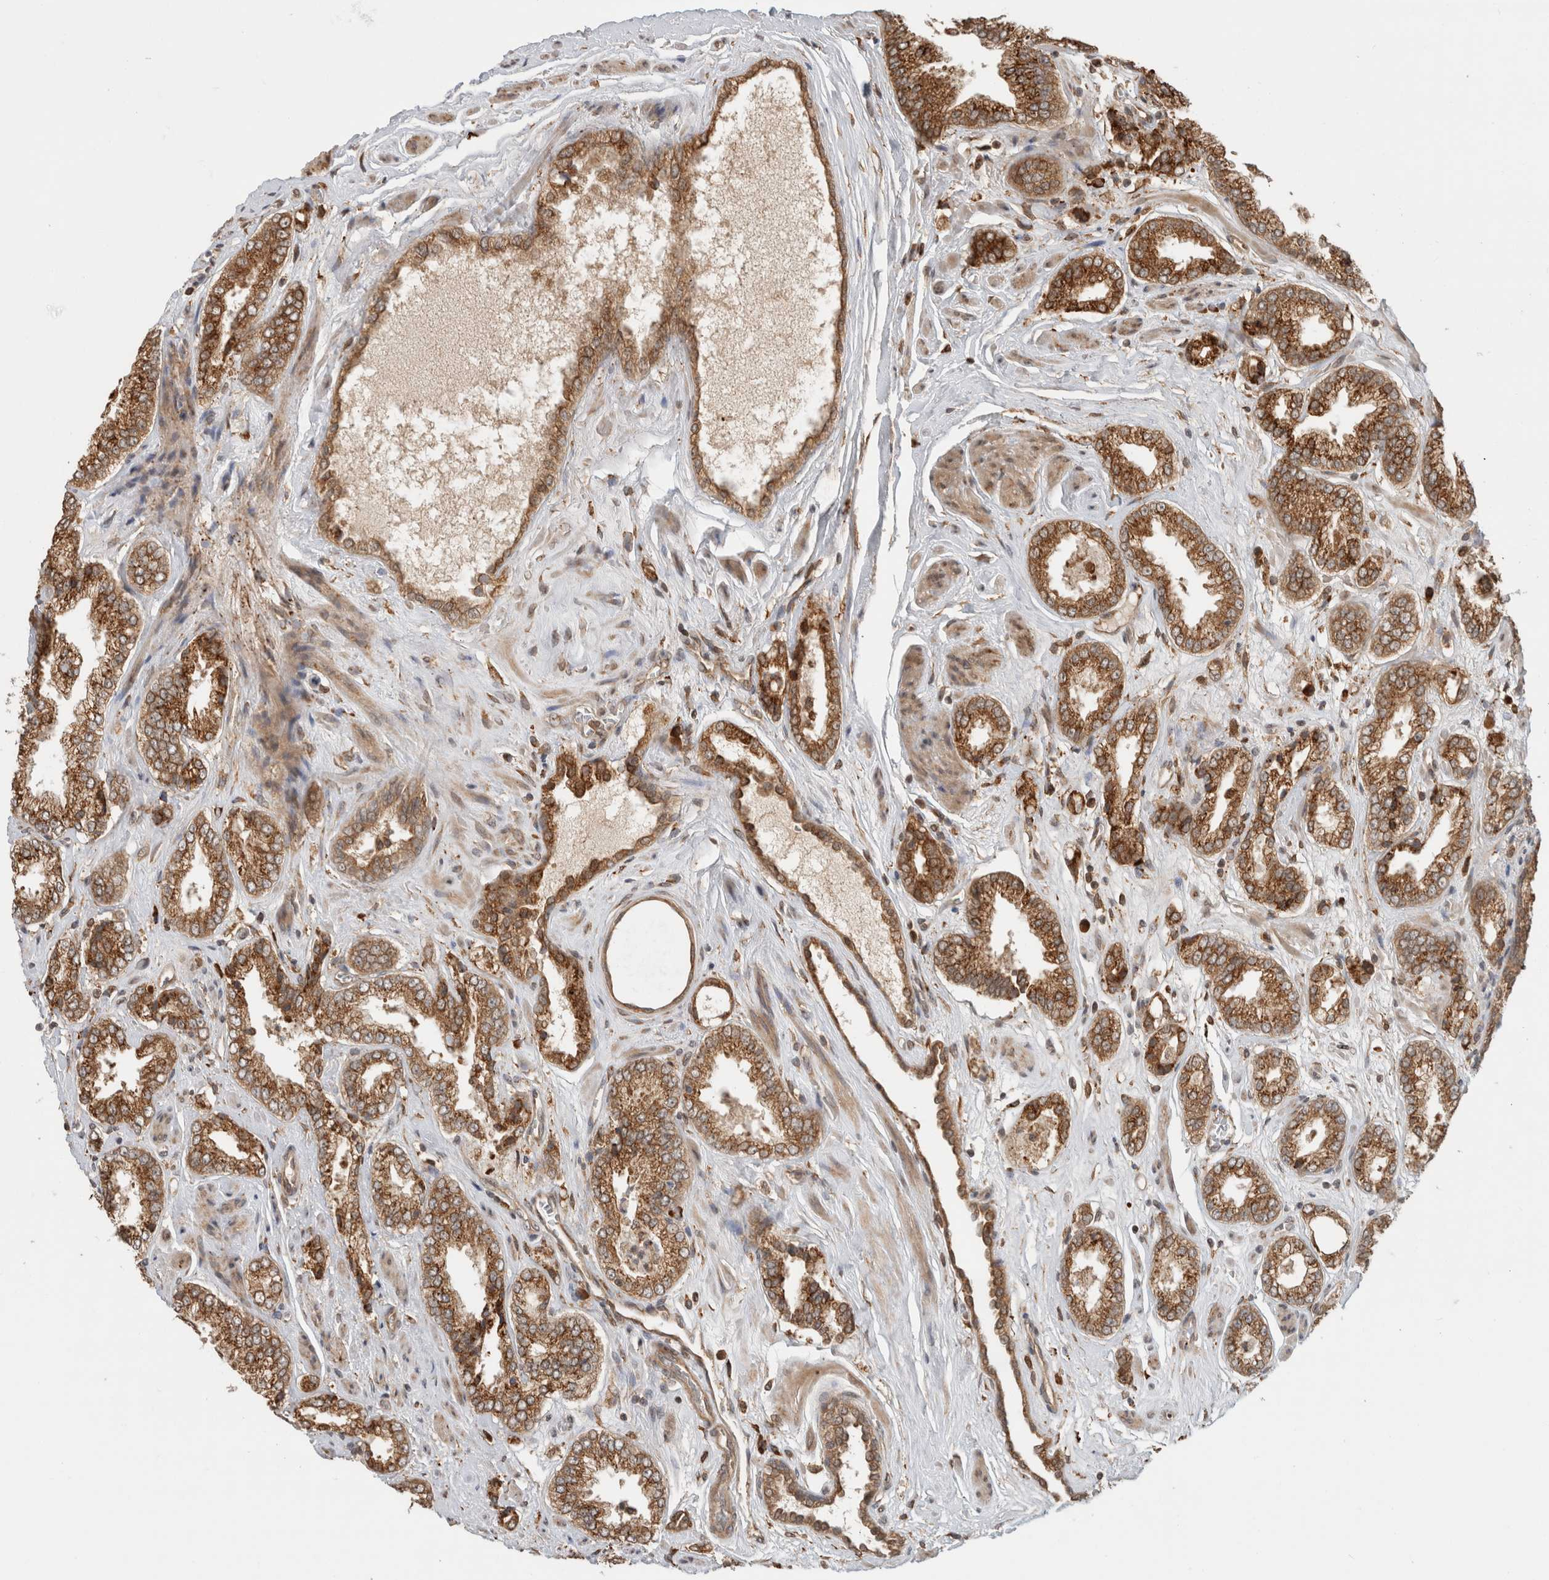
{"staining": {"intensity": "moderate", "quantity": ">75%", "location": "cytoplasmic/membranous"}, "tissue": "prostate cancer", "cell_type": "Tumor cells", "image_type": "cancer", "snomed": [{"axis": "morphology", "description": "Adenocarcinoma, Low grade"}, {"axis": "topography", "description": "Prostate"}], "caption": "Protein expression by immunohistochemistry demonstrates moderate cytoplasmic/membranous expression in about >75% of tumor cells in adenocarcinoma (low-grade) (prostate).", "gene": "MS4A7", "patient": {"sex": "male", "age": 62}}